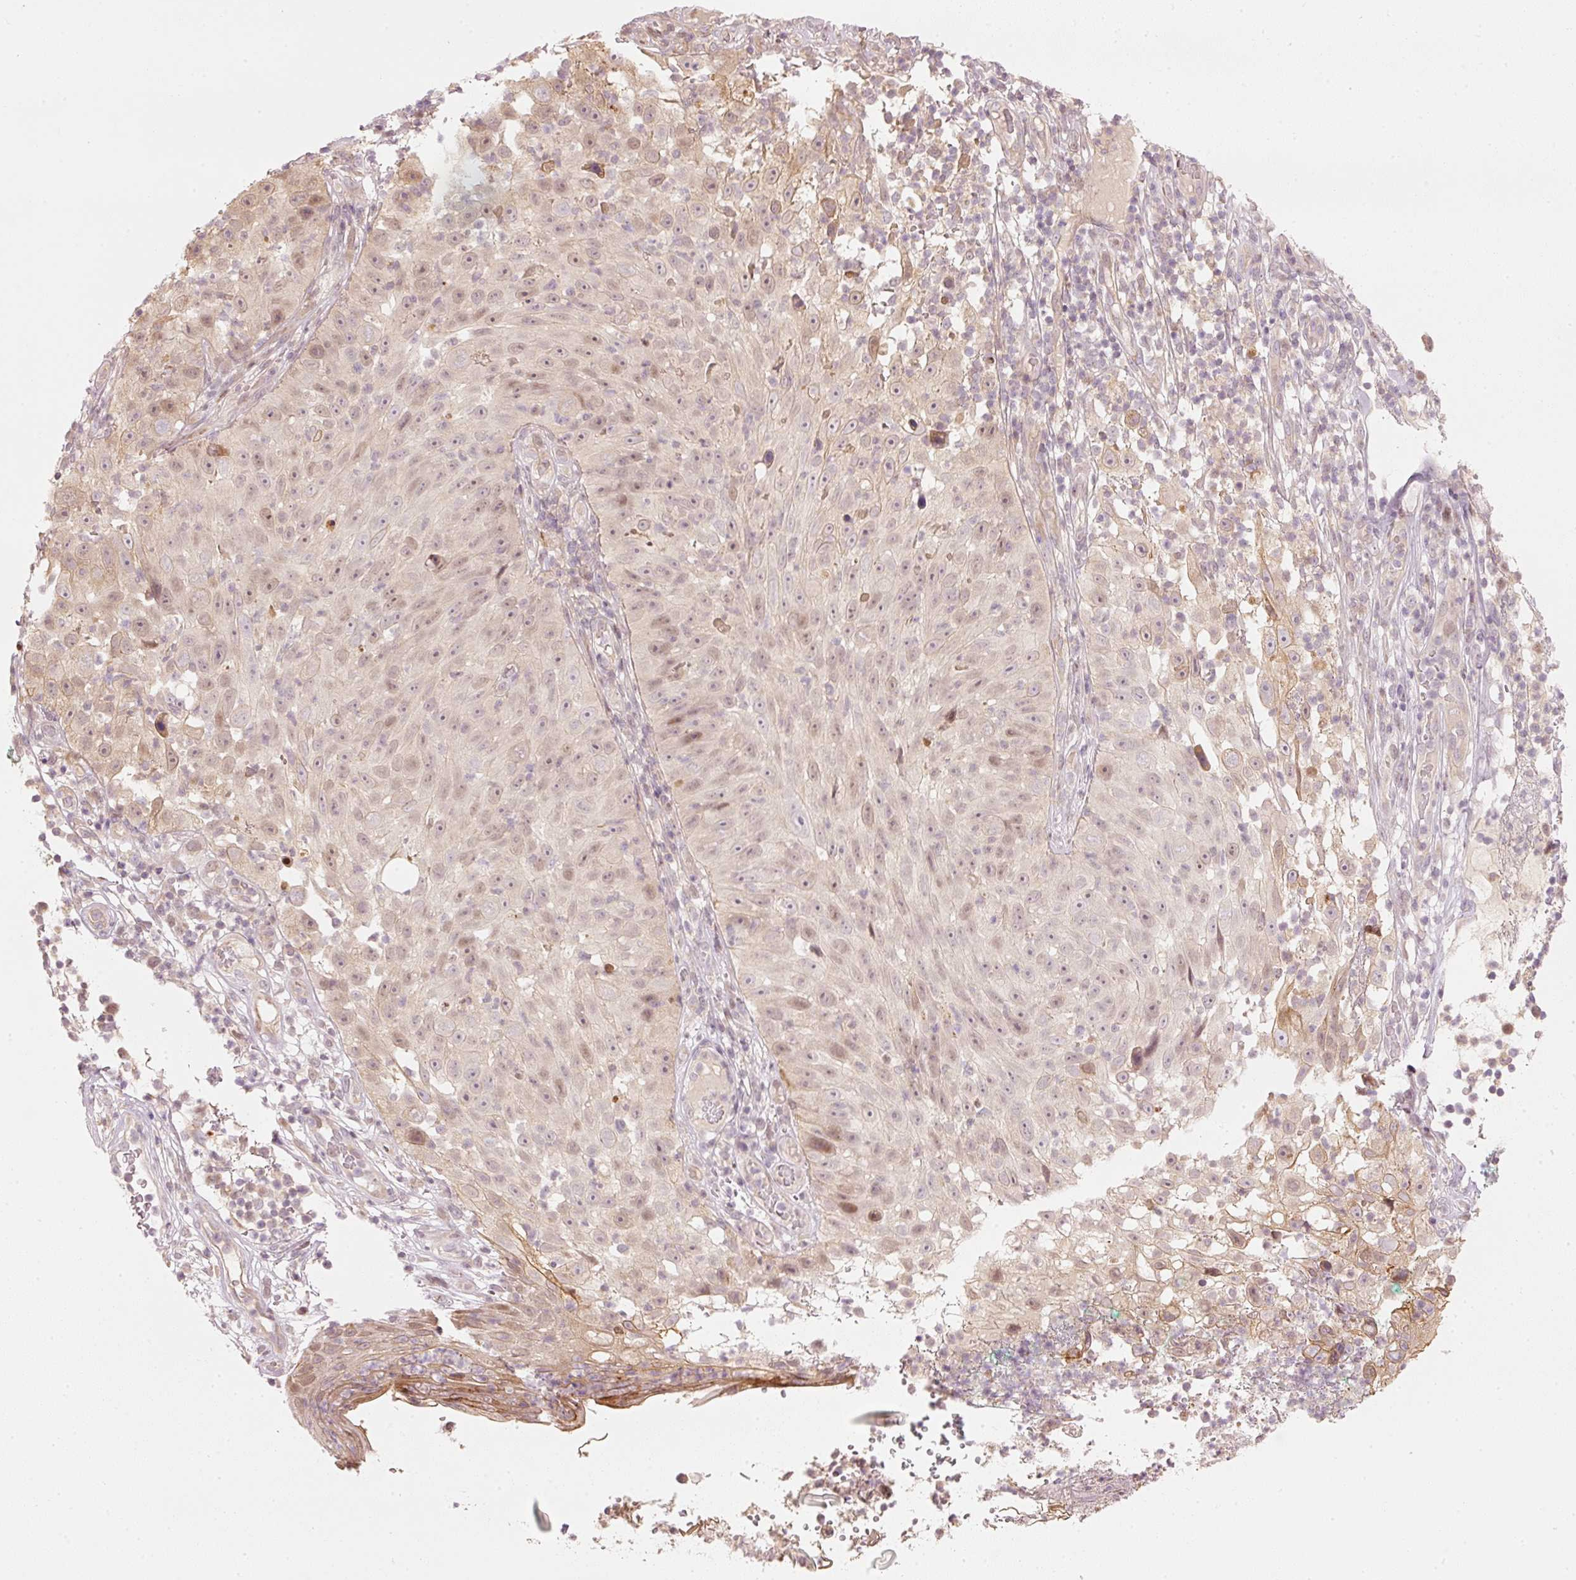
{"staining": {"intensity": "weak", "quantity": "25%-75%", "location": "nuclear"}, "tissue": "skin cancer", "cell_type": "Tumor cells", "image_type": "cancer", "snomed": [{"axis": "morphology", "description": "Squamous cell carcinoma, NOS"}, {"axis": "topography", "description": "Skin"}], "caption": "This micrograph shows immunohistochemistry staining of skin cancer (squamous cell carcinoma), with low weak nuclear expression in approximately 25%-75% of tumor cells.", "gene": "TREX2", "patient": {"sex": "female", "age": 87}}